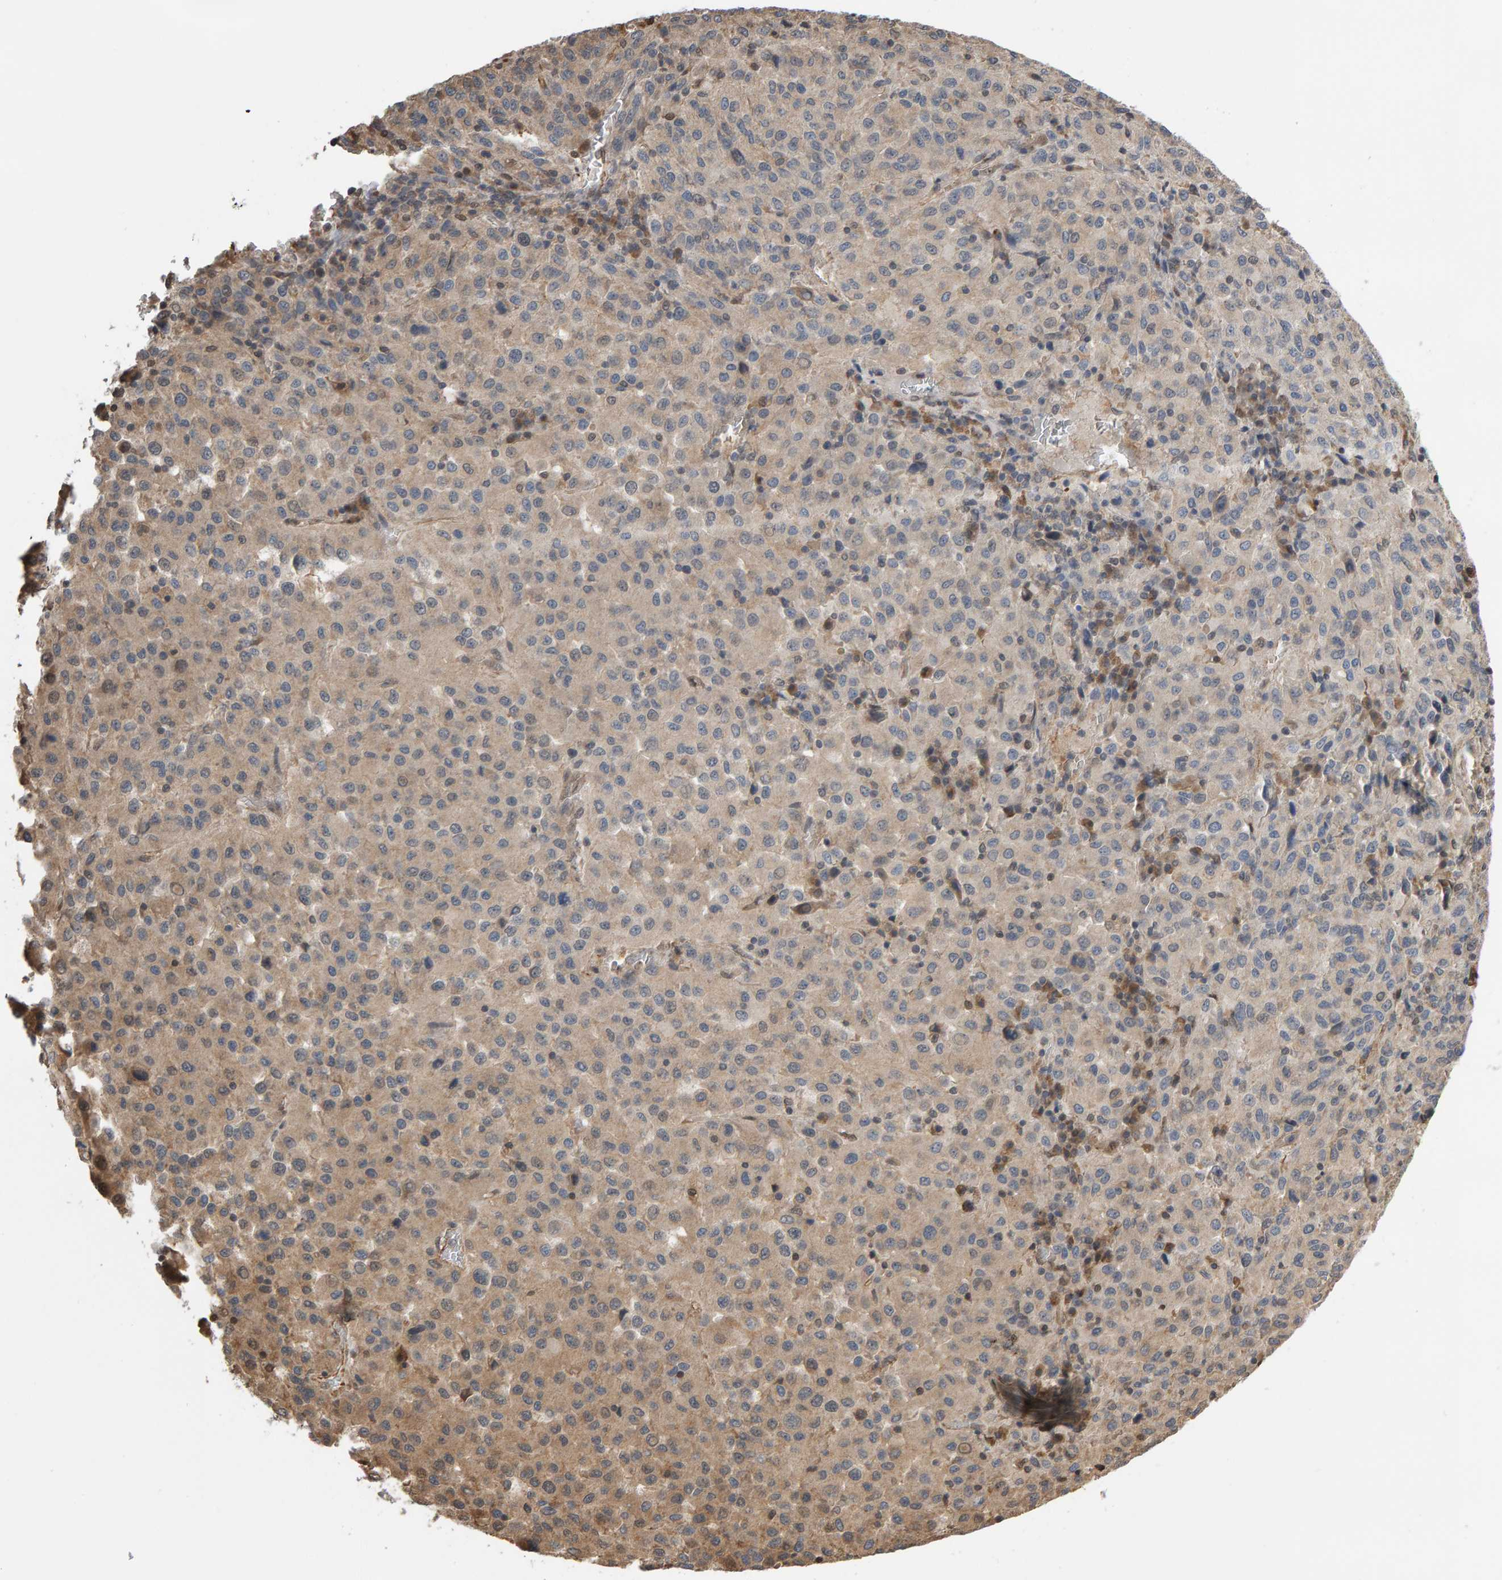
{"staining": {"intensity": "weak", "quantity": "<25%", "location": "cytoplasmic/membranous"}, "tissue": "melanoma", "cell_type": "Tumor cells", "image_type": "cancer", "snomed": [{"axis": "morphology", "description": "Malignant melanoma, Metastatic site"}, {"axis": "topography", "description": "Lung"}], "caption": "Tumor cells show no significant protein expression in melanoma.", "gene": "COASY", "patient": {"sex": "male", "age": 64}}